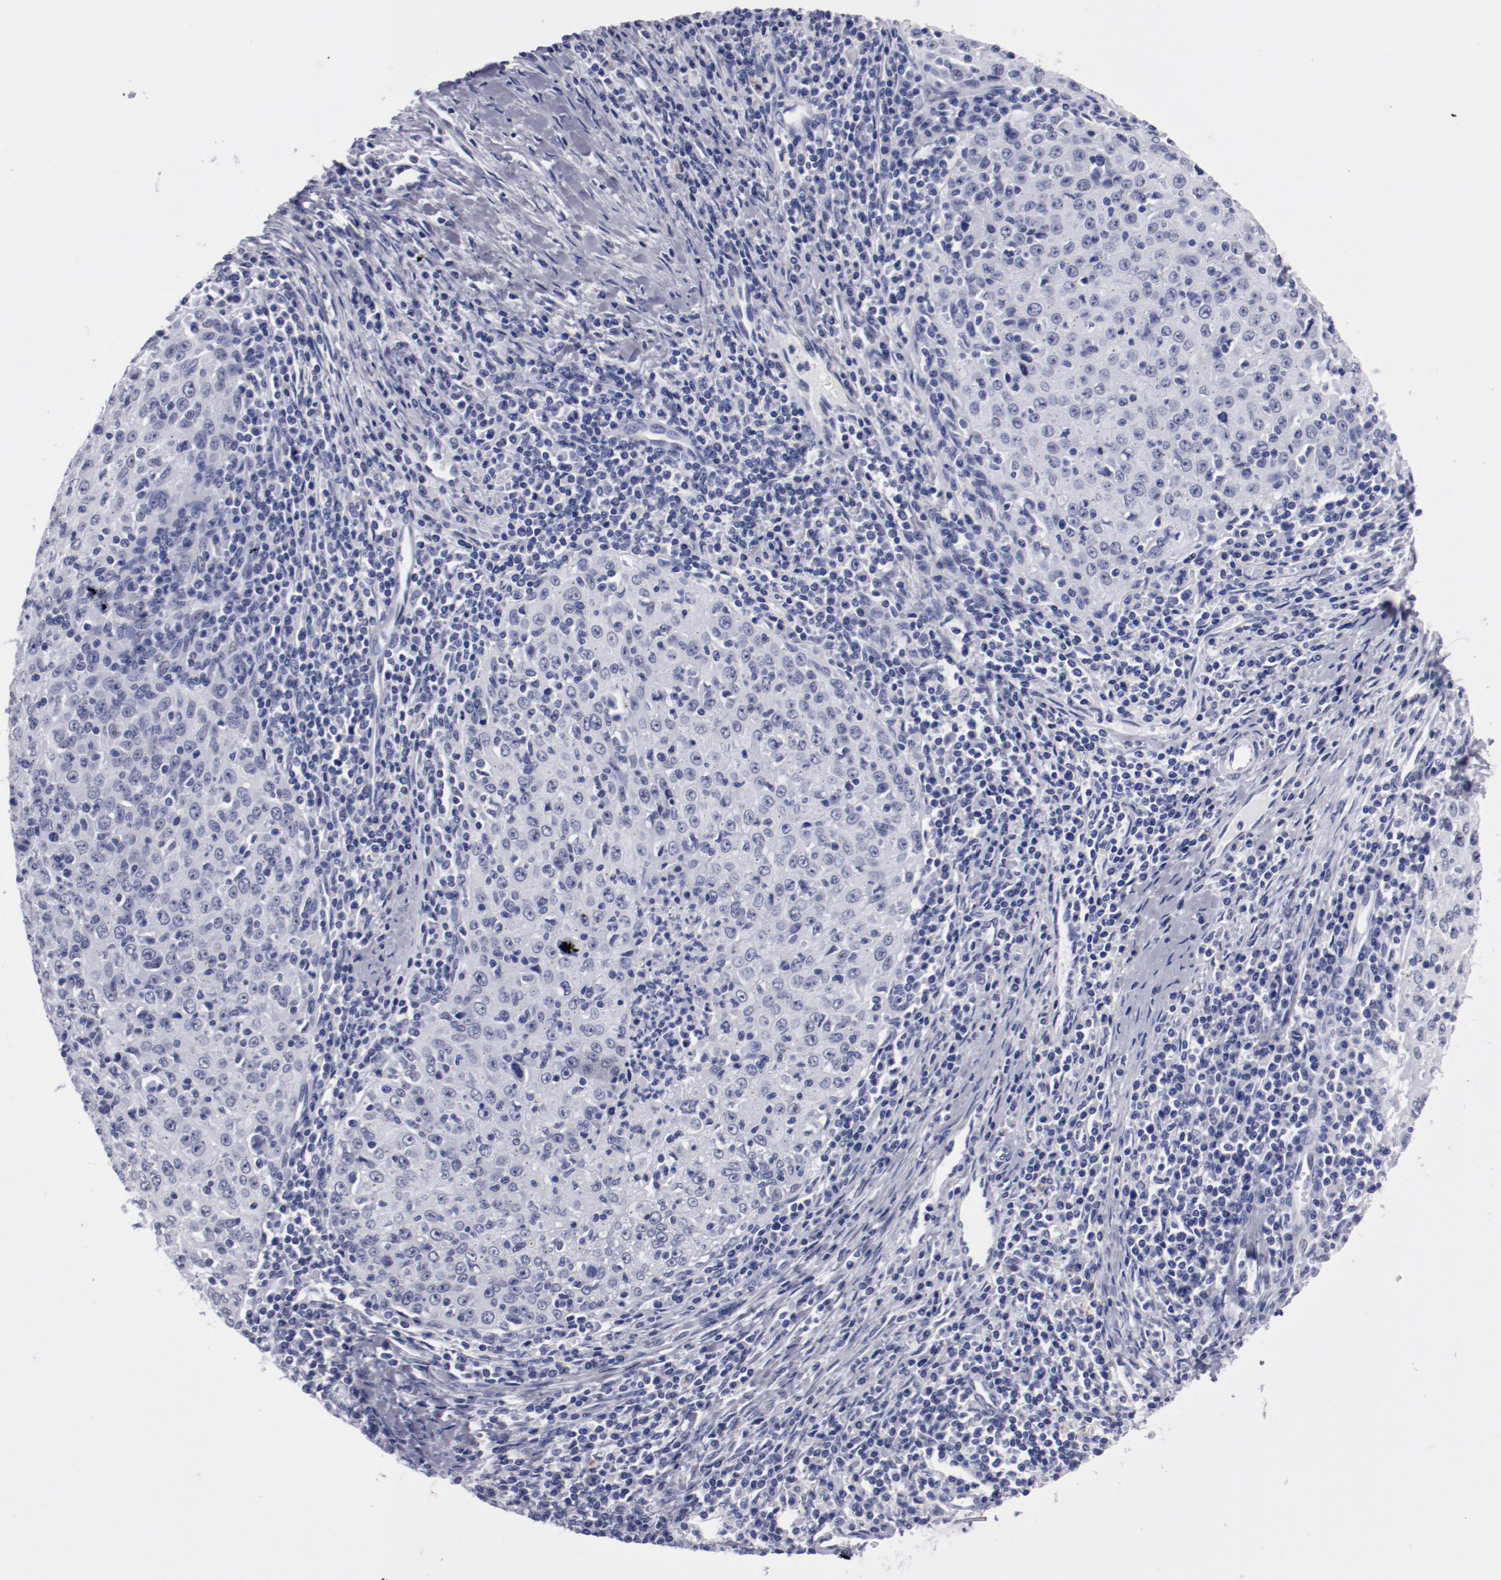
{"staining": {"intensity": "negative", "quantity": "none", "location": "none"}, "tissue": "cervical cancer", "cell_type": "Tumor cells", "image_type": "cancer", "snomed": [{"axis": "morphology", "description": "Squamous cell carcinoma, NOS"}, {"axis": "topography", "description": "Cervix"}], "caption": "A micrograph of cervical squamous cell carcinoma stained for a protein reveals no brown staining in tumor cells.", "gene": "HNF1B", "patient": {"sex": "female", "age": 27}}